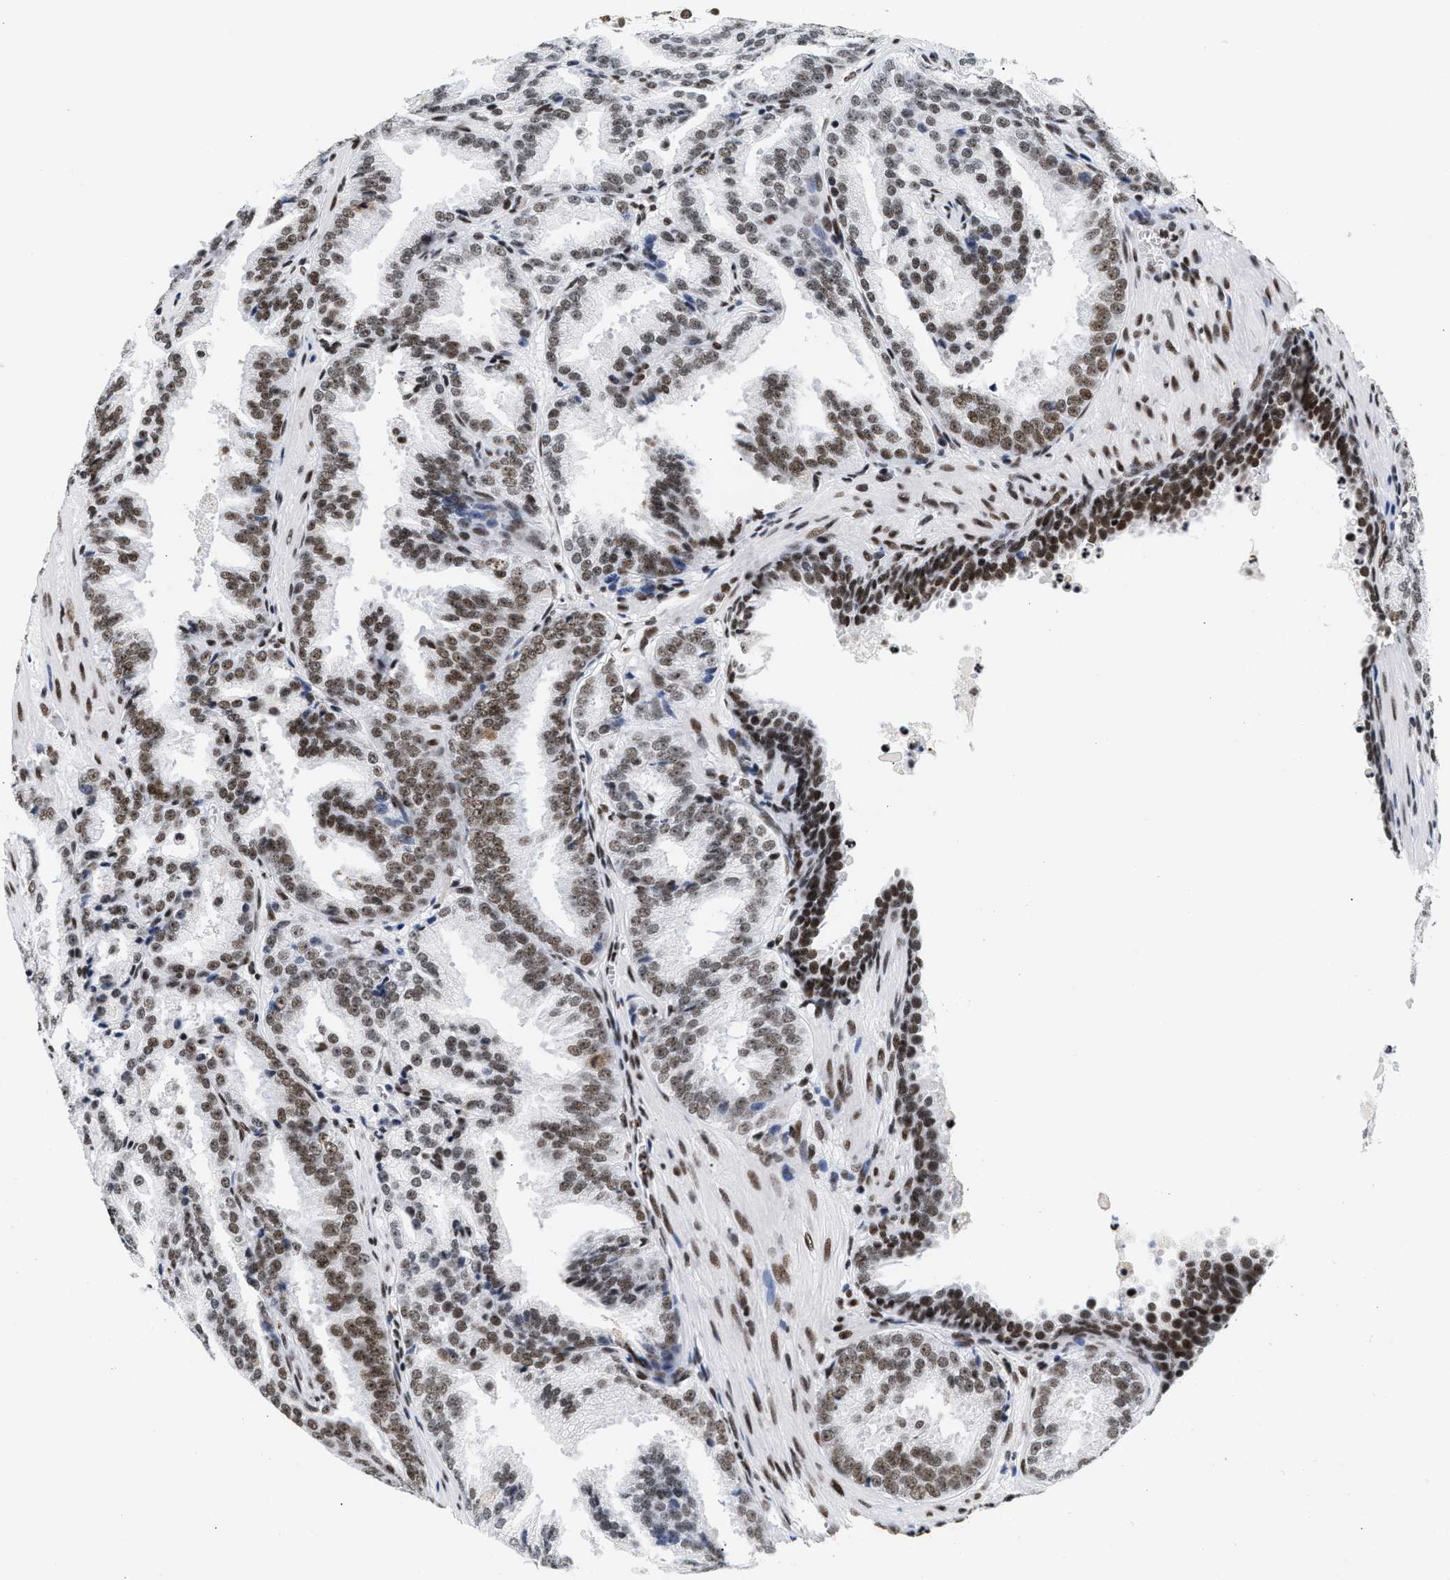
{"staining": {"intensity": "moderate", "quantity": ">75%", "location": "nuclear"}, "tissue": "prostate cancer", "cell_type": "Tumor cells", "image_type": "cancer", "snomed": [{"axis": "morphology", "description": "Adenocarcinoma, High grade"}, {"axis": "topography", "description": "Prostate"}], "caption": "The image exhibits immunohistochemical staining of prostate high-grade adenocarcinoma. There is moderate nuclear expression is appreciated in approximately >75% of tumor cells.", "gene": "RAD21", "patient": {"sex": "male", "age": 61}}